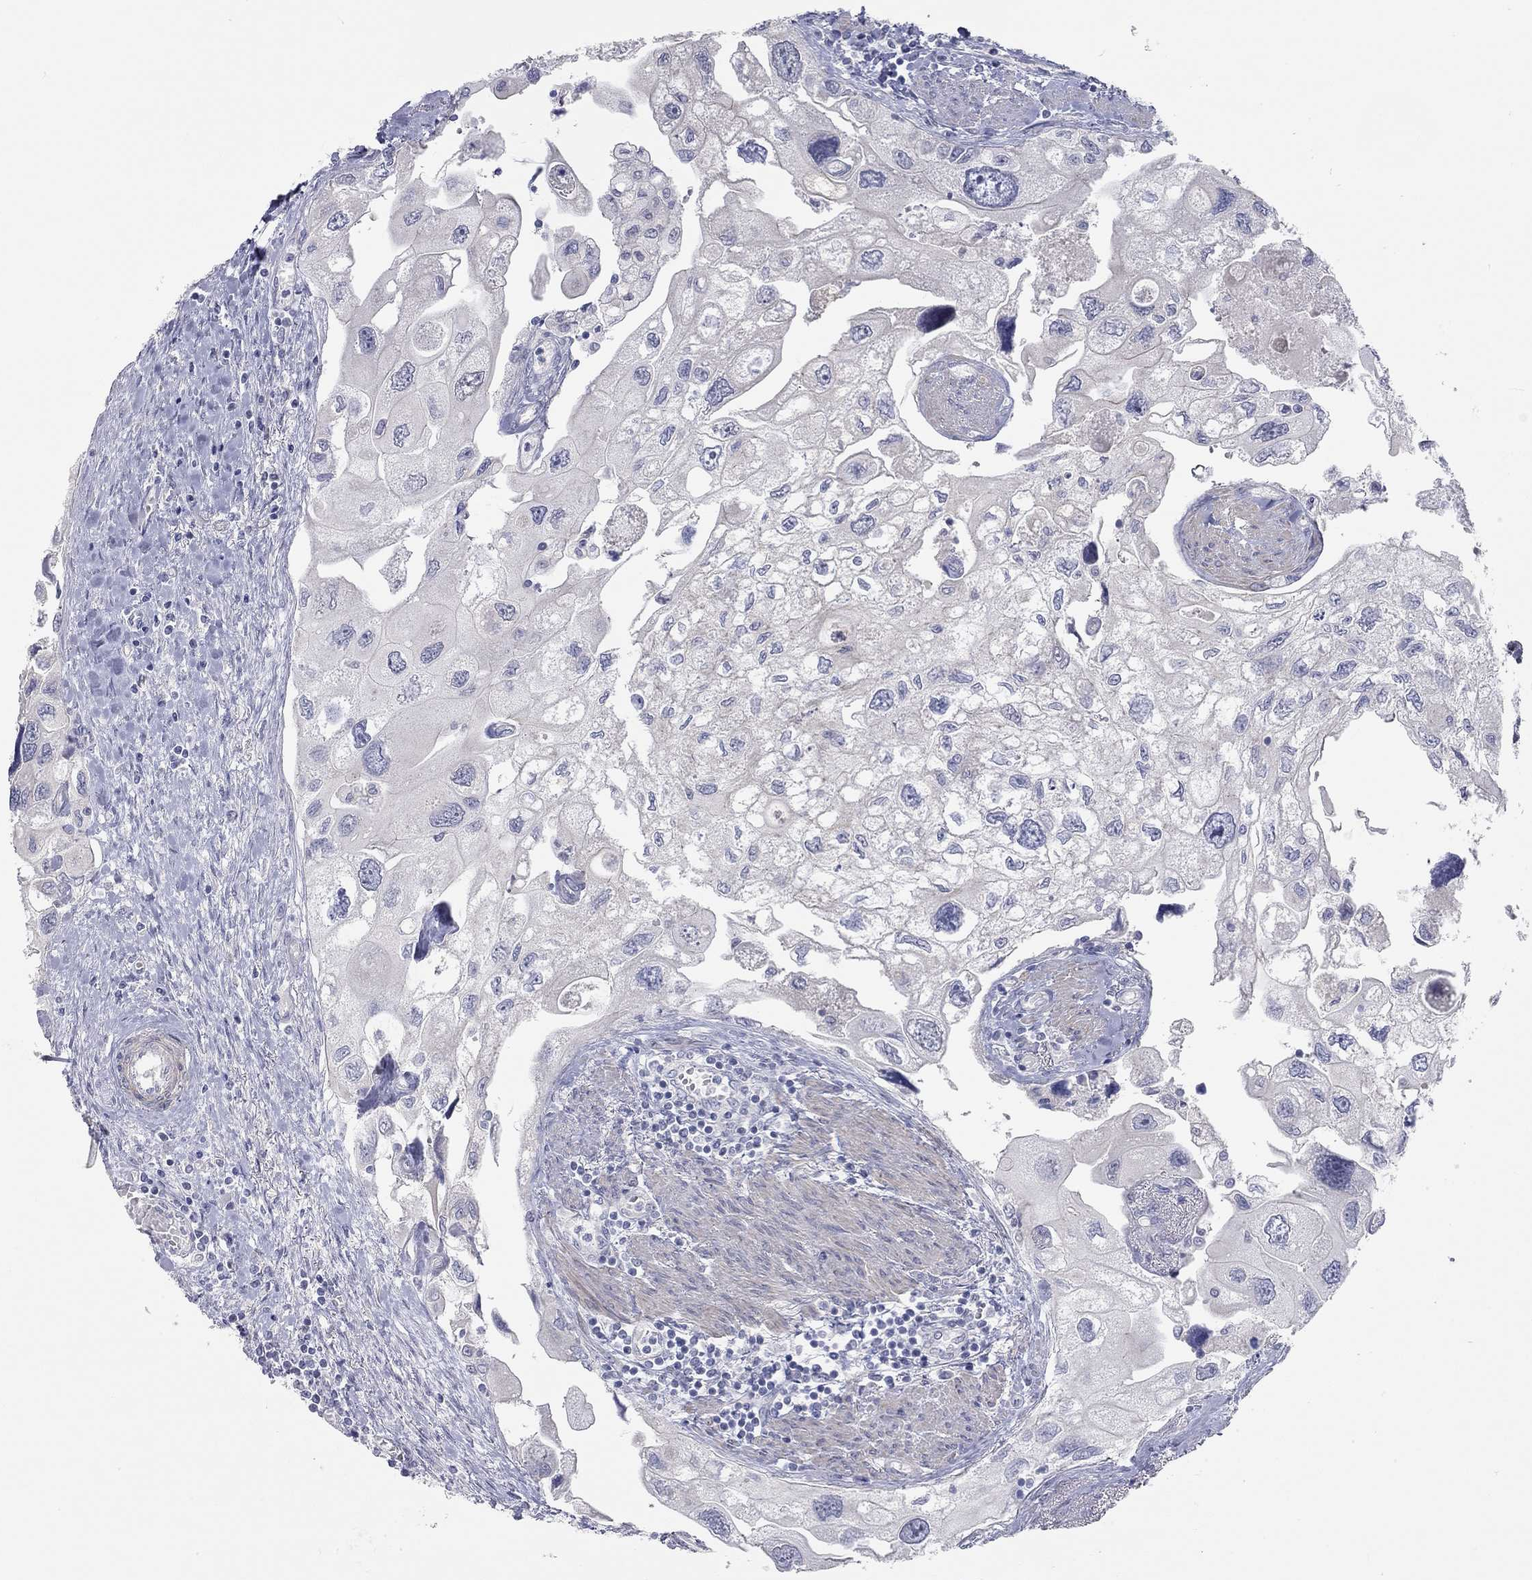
{"staining": {"intensity": "negative", "quantity": "none", "location": "none"}, "tissue": "urothelial cancer", "cell_type": "Tumor cells", "image_type": "cancer", "snomed": [{"axis": "morphology", "description": "Urothelial carcinoma, High grade"}, {"axis": "topography", "description": "Urinary bladder"}], "caption": "Urothelial cancer stained for a protein using IHC exhibits no staining tumor cells.", "gene": "PAPSS2", "patient": {"sex": "male", "age": 59}}